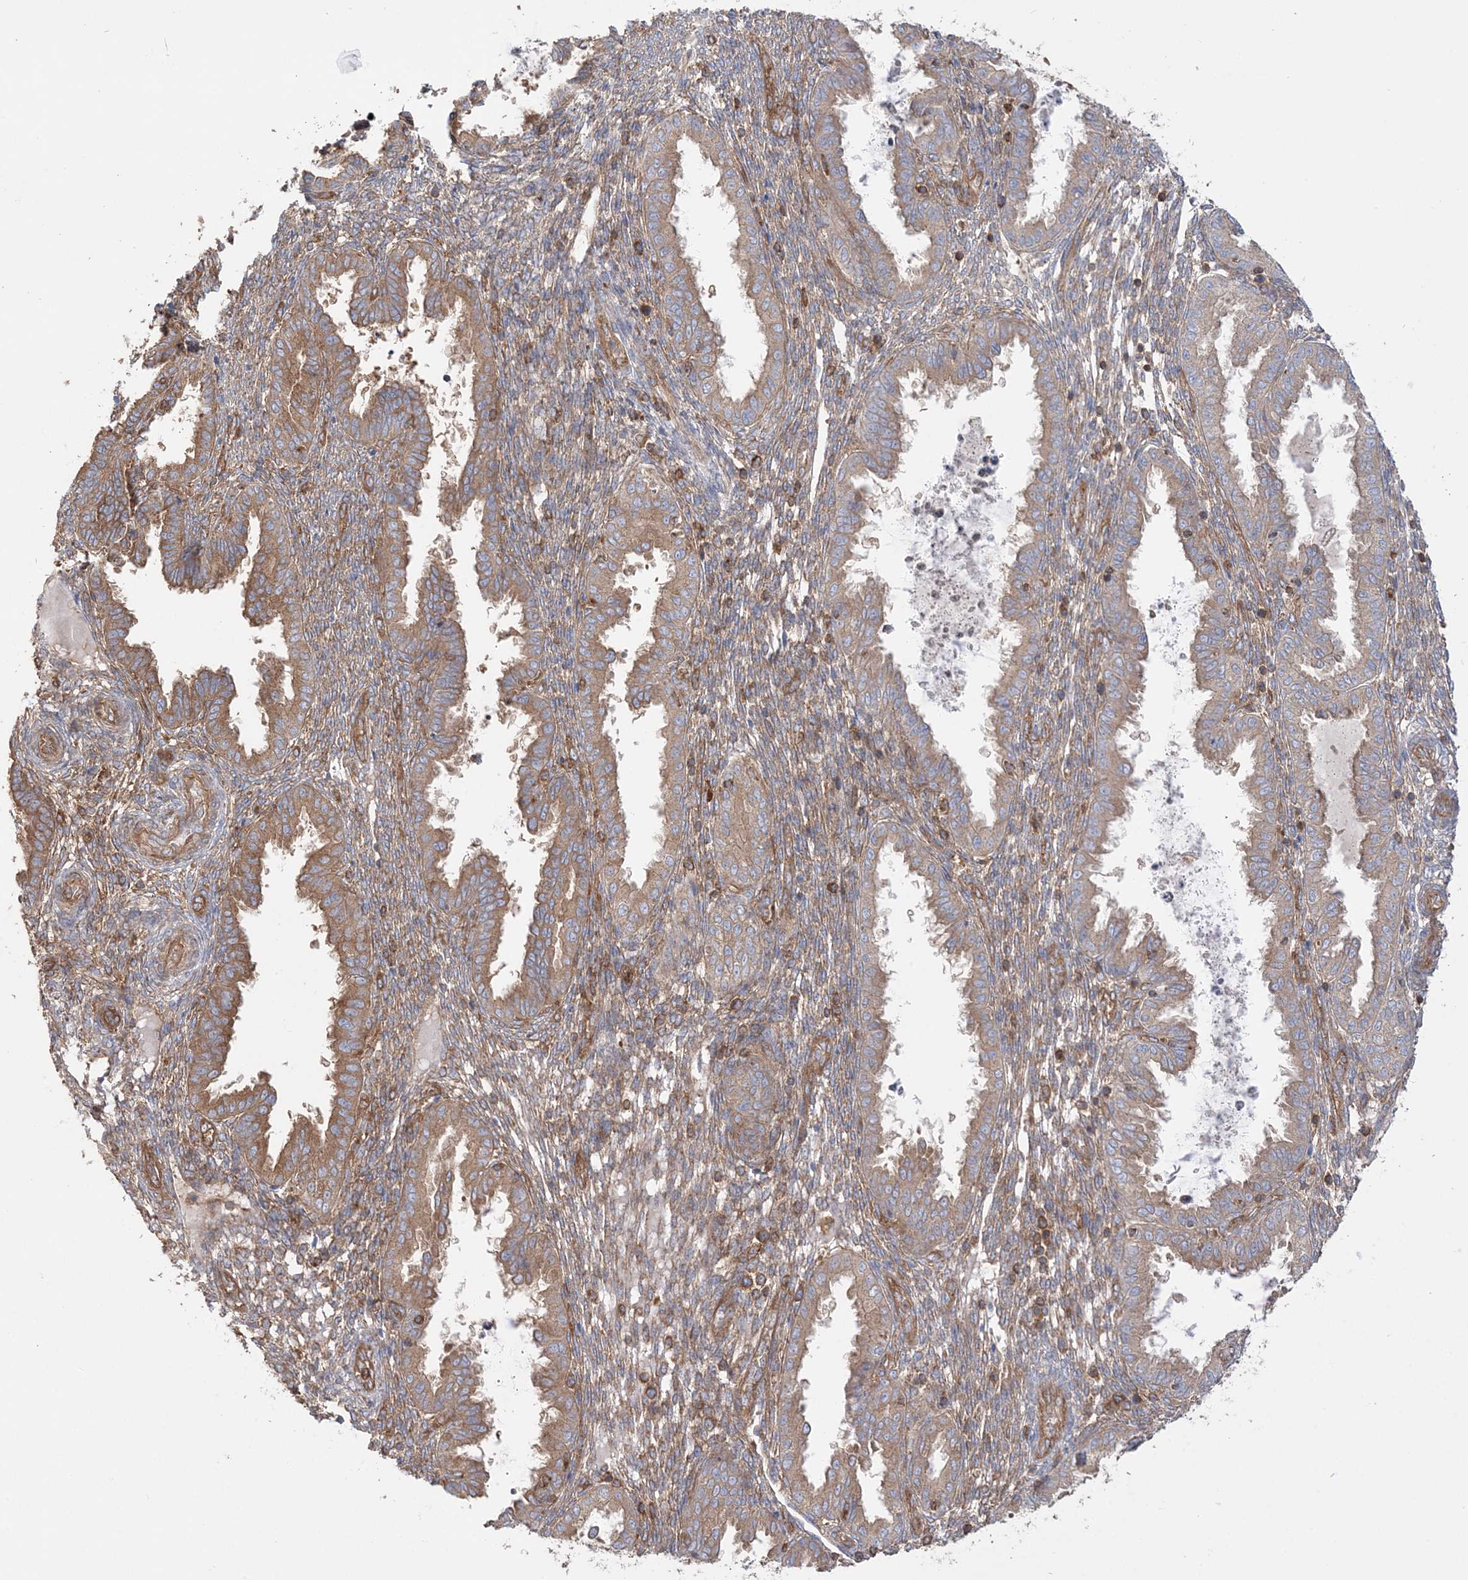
{"staining": {"intensity": "weak", "quantity": ">75%", "location": "cytoplasmic/membranous"}, "tissue": "endometrium", "cell_type": "Cells in endometrial stroma", "image_type": "normal", "snomed": [{"axis": "morphology", "description": "Normal tissue, NOS"}, {"axis": "topography", "description": "Endometrium"}], "caption": "Endometrium stained with immunohistochemistry (IHC) exhibits weak cytoplasmic/membranous expression in approximately >75% of cells in endometrial stroma.", "gene": "TBC1D5", "patient": {"sex": "female", "age": 33}}